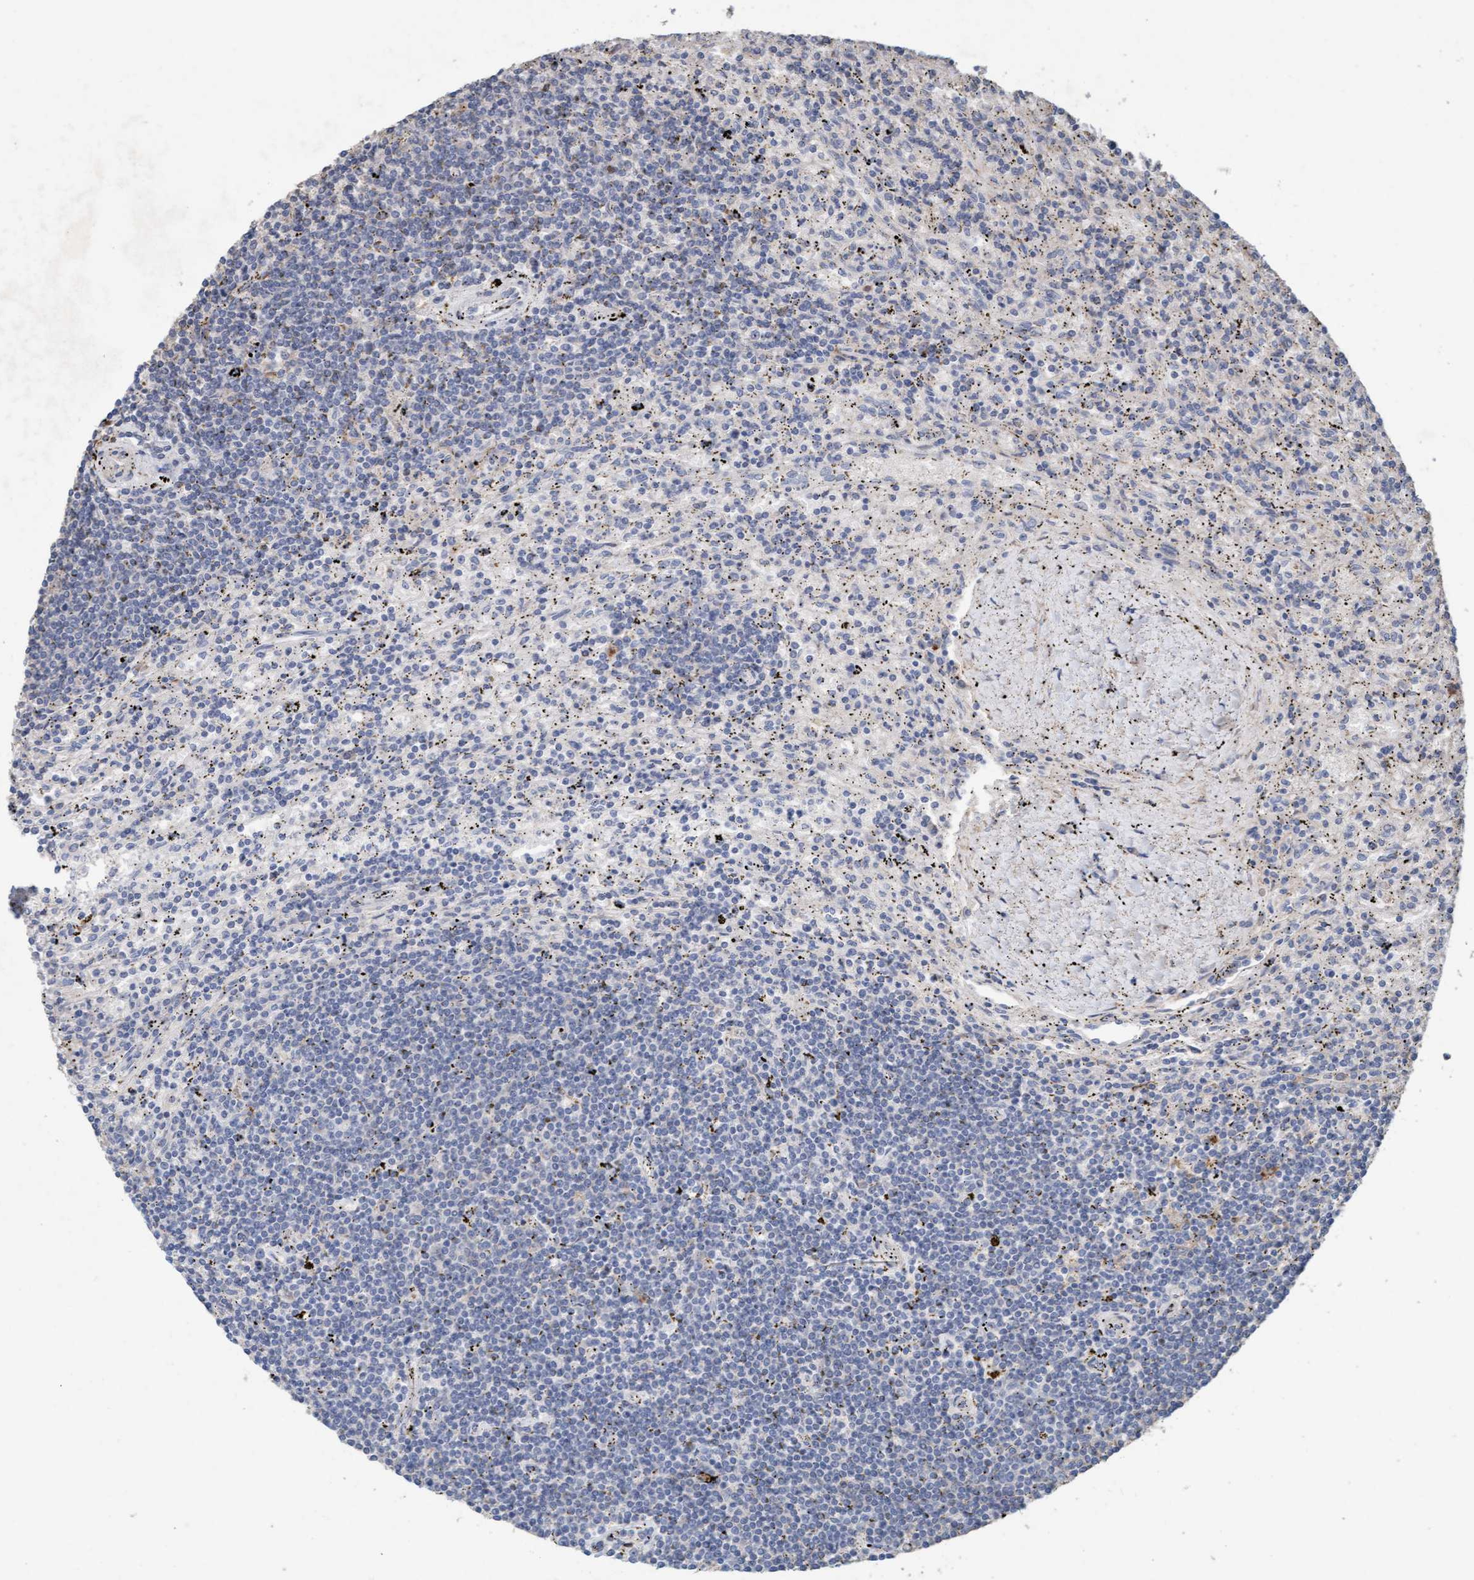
{"staining": {"intensity": "negative", "quantity": "none", "location": "none"}, "tissue": "lymphoma", "cell_type": "Tumor cells", "image_type": "cancer", "snomed": [{"axis": "morphology", "description": "Malignant lymphoma, non-Hodgkin's type, Low grade"}, {"axis": "topography", "description": "Spleen"}], "caption": "A micrograph of lymphoma stained for a protein displays no brown staining in tumor cells.", "gene": "LONRF1", "patient": {"sex": "male", "age": 76}}